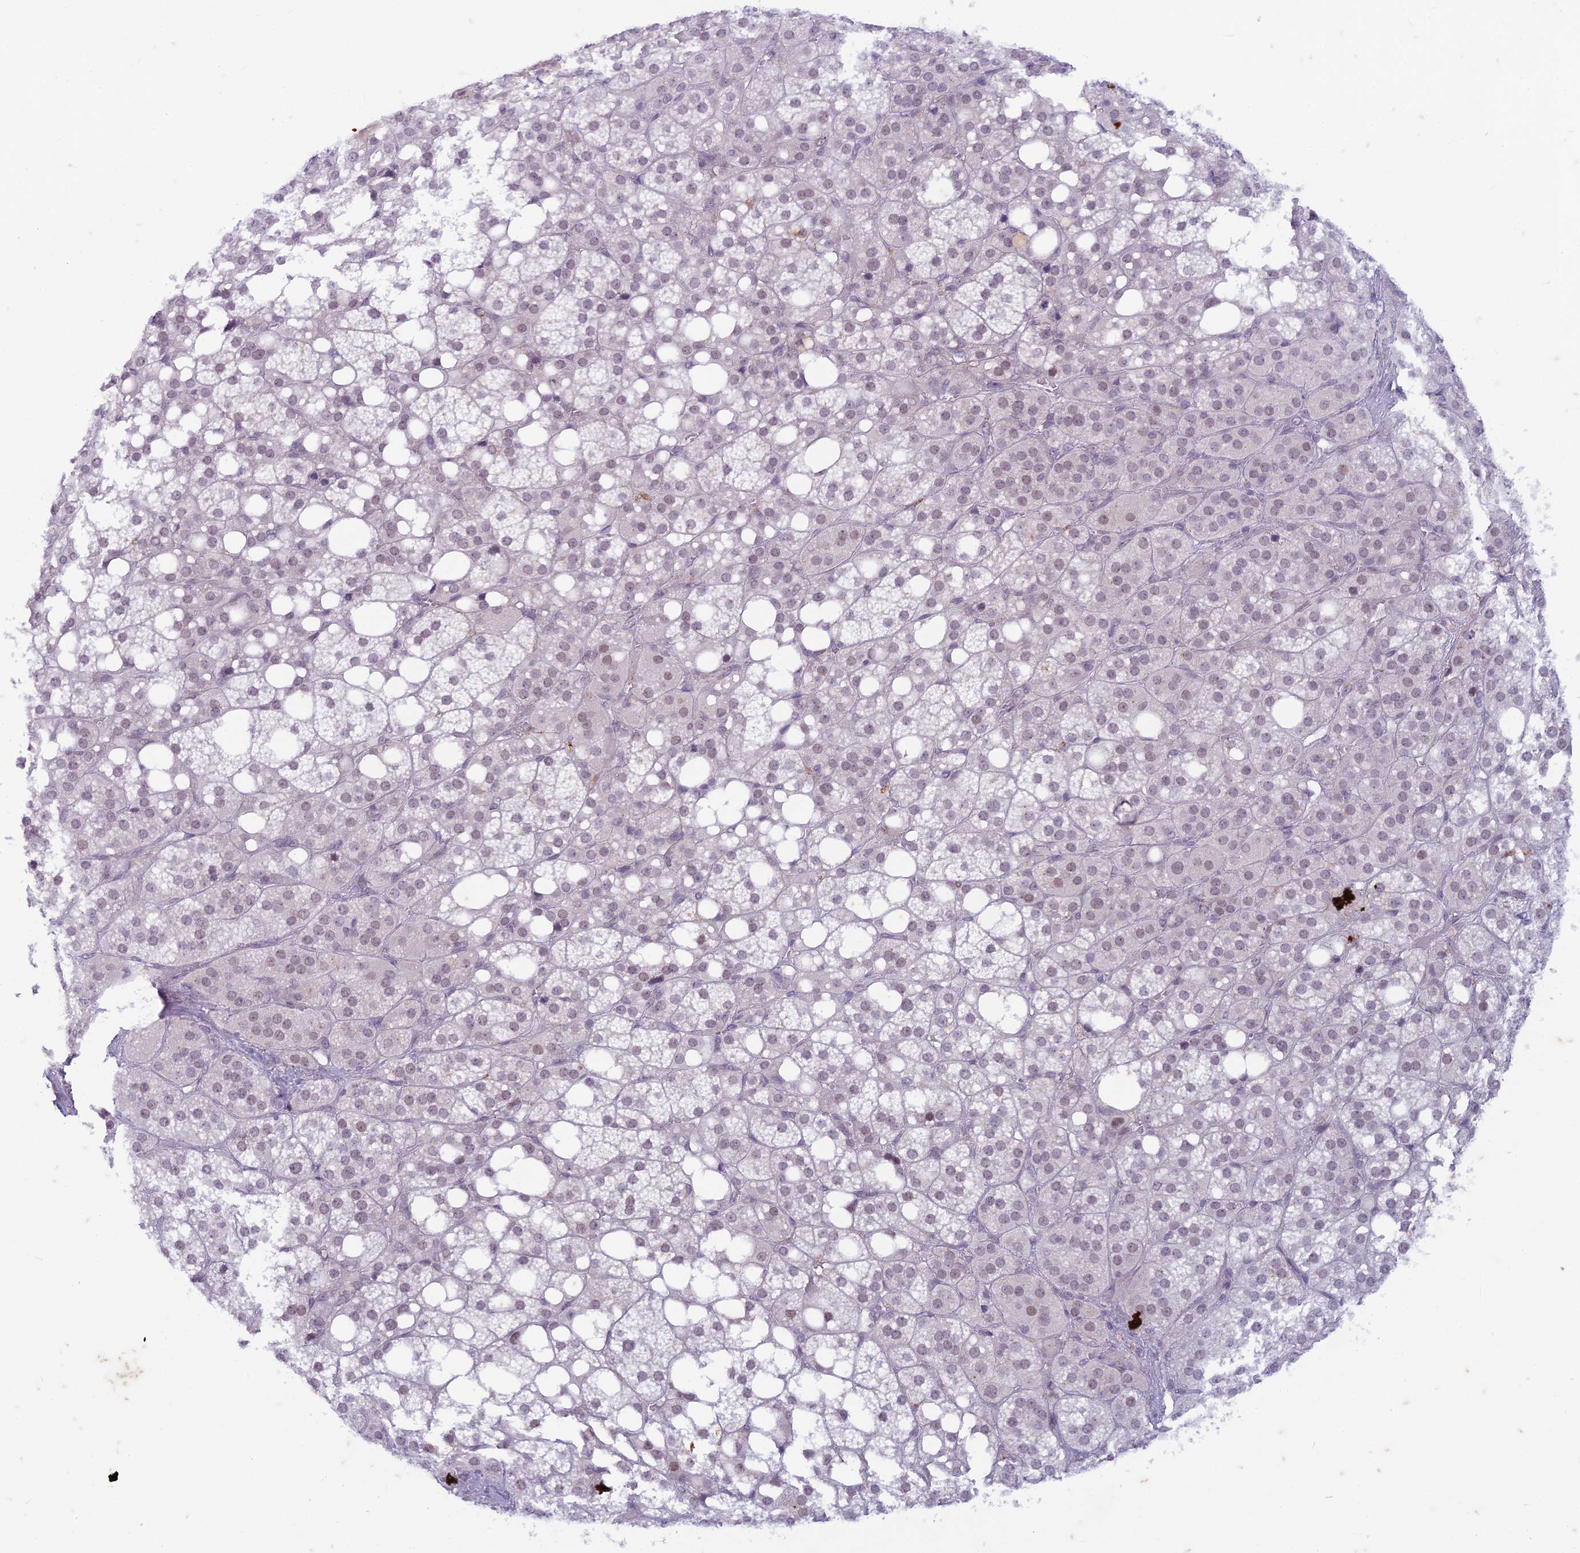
{"staining": {"intensity": "weak", "quantity": "25%-75%", "location": "cytoplasmic/membranous,nuclear"}, "tissue": "adrenal gland", "cell_type": "Glandular cells", "image_type": "normal", "snomed": [{"axis": "morphology", "description": "Normal tissue, NOS"}, {"axis": "topography", "description": "Adrenal gland"}], "caption": "Immunohistochemistry (DAB) staining of normal adrenal gland displays weak cytoplasmic/membranous,nuclear protein staining in about 25%-75% of glandular cells.", "gene": "PABPN1L", "patient": {"sex": "female", "age": 59}}